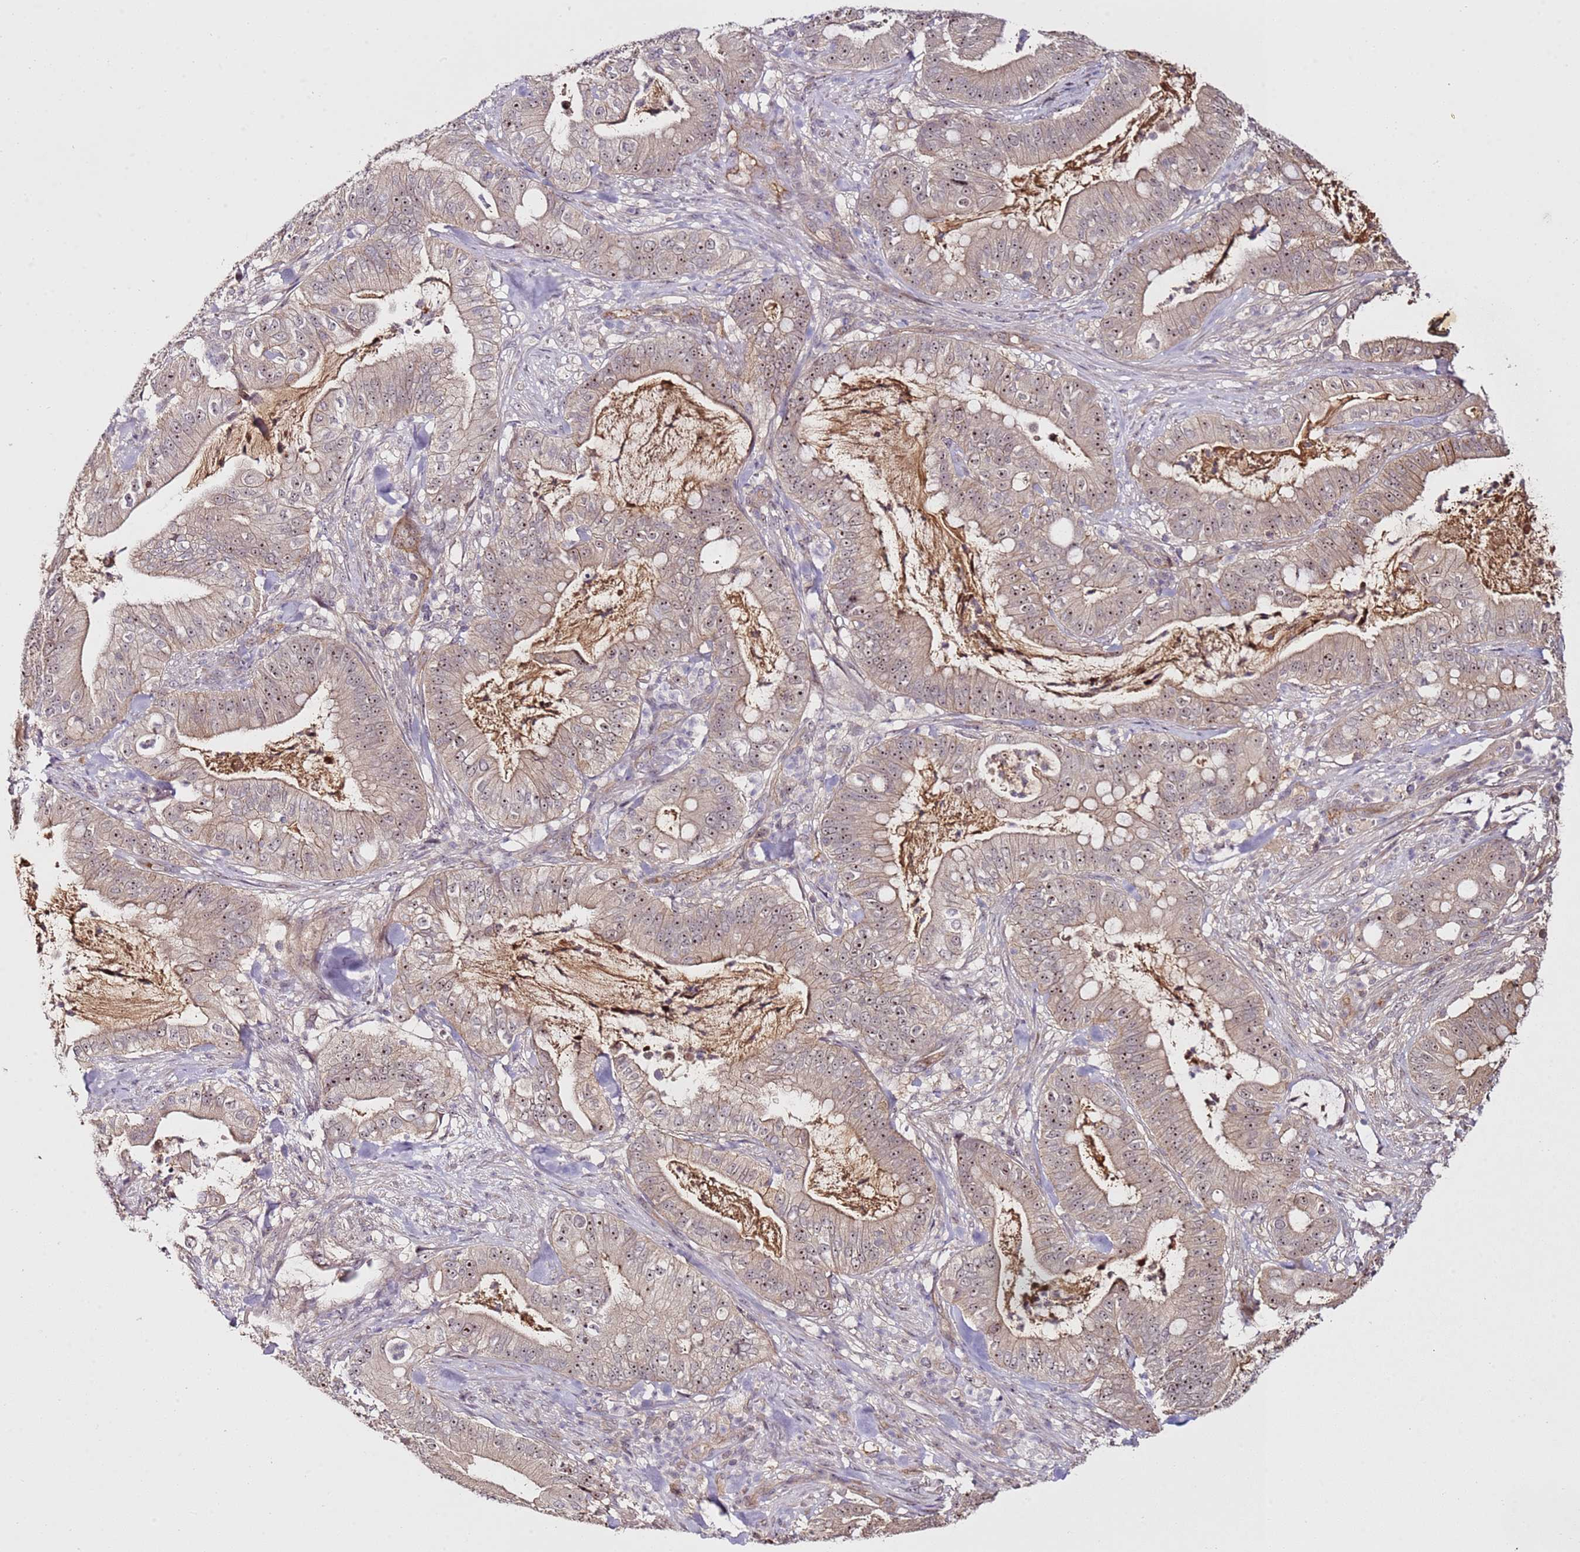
{"staining": {"intensity": "weak", "quantity": ">75%", "location": "cytoplasmic/membranous,nuclear"}, "tissue": "pancreatic cancer", "cell_type": "Tumor cells", "image_type": "cancer", "snomed": [{"axis": "morphology", "description": "Adenocarcinoma, NOS"}, {"axis": "topography", "description": "Pancreas"}], "caption": "Immunohistochemical staining of pancreatic cancer (adenocarcinoma) shows low levels of weak cytoplasmic/membranous and nuclear positivity in approximately >75% of tumor cells. (DAB (3,3'-diaminobenzidine) IHC with brightfield microscopy, high magnification).", "gene": "DDX27", "patient": {"sex": "male", "age": 71}}